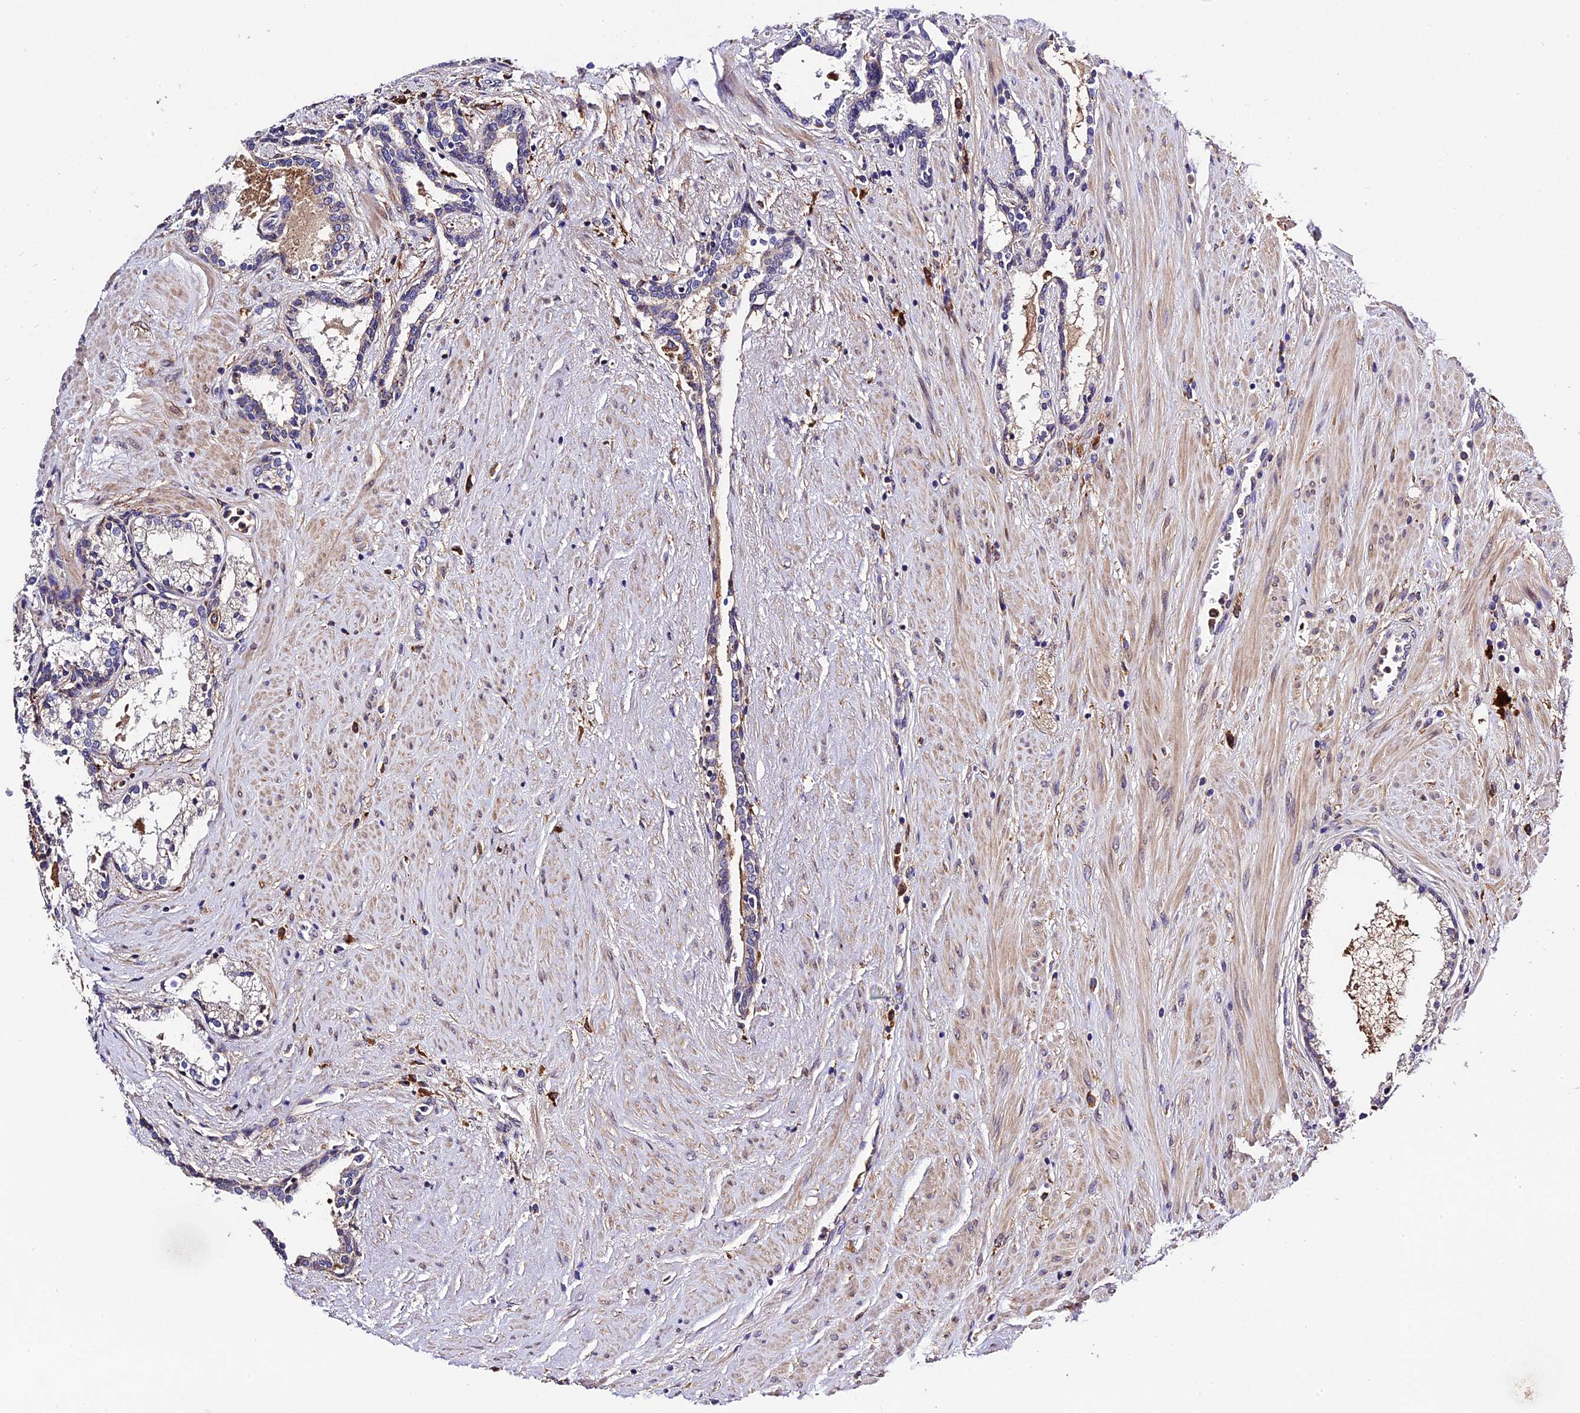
{"staining": {"intensity": "weak", "quantity": "<25%", "location": "cytoplasmic/membranous"}, "tissue": "prostate cancer", "cell_type": "Tumor cells", "image_type": "cancer", "snomed": [{"axis": "morphology", "description": "Adenocarcinoma, High grade"}, {"axis": "topography", "description": "Prostate"}], "caption": "This is an IHC photomicrograph of high-grade adenocarcinoma (prostate). There is no staining in tumor cells.", "gene": "CILP2", "patient": {"sex": "male", "age": 58}}